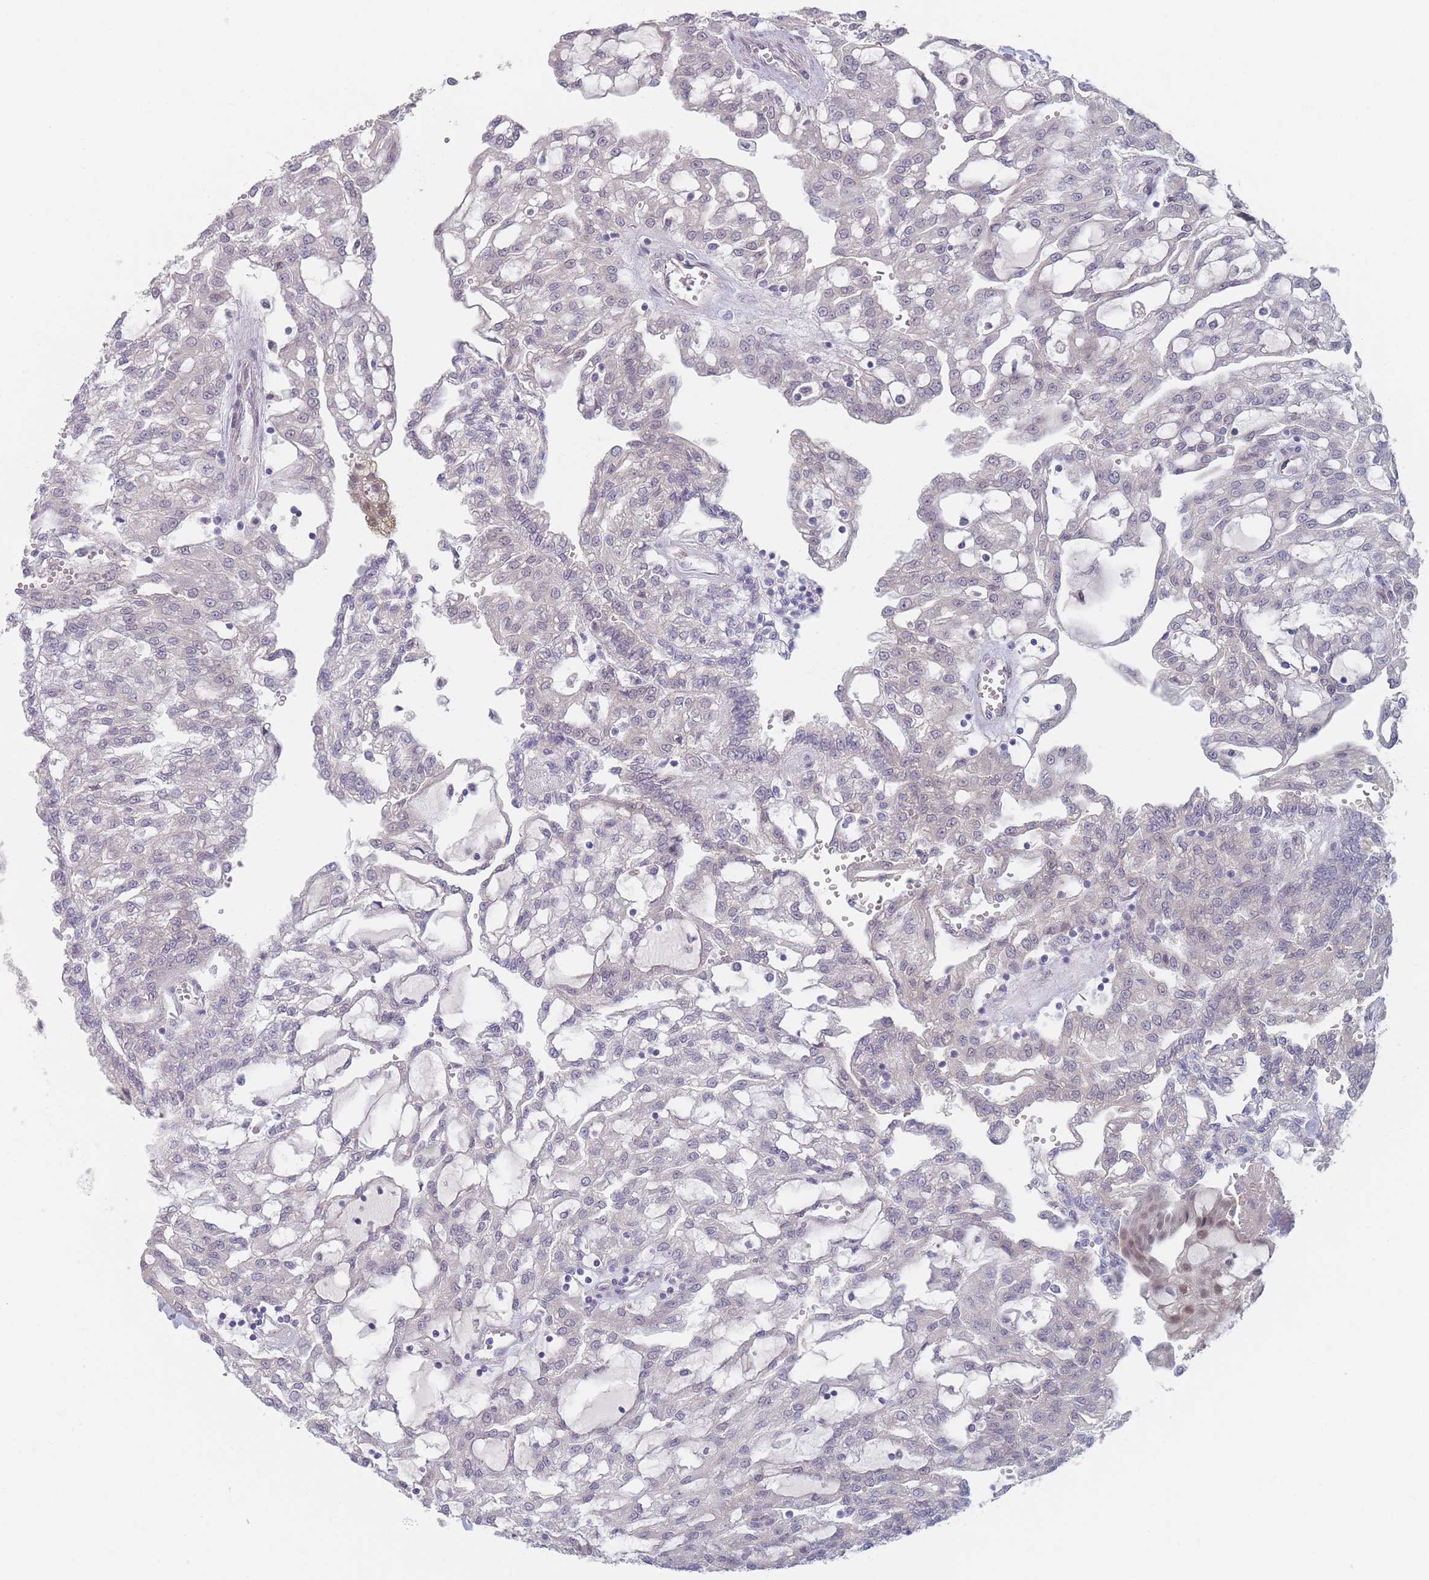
{"staining": {"intensity": "negative", "quantity": "none", "location": "none"}, "tissue": "renal cancer", "cell_type": "Tumor cells", "image_type": "cancer", "snomed": [{"axis": "morphology", "description": "Adenocarcinoma, NOS"}, {"axis": "topography", "description": "Kidney"}], "caption": "This is an immunohistochemistry (IHC) micrograph of renal cancer (adenocarcinoma). There is no positivity in tumor cells.", "gene": "ANKRD10", "patient": {"sex": "male", "age": 63}}